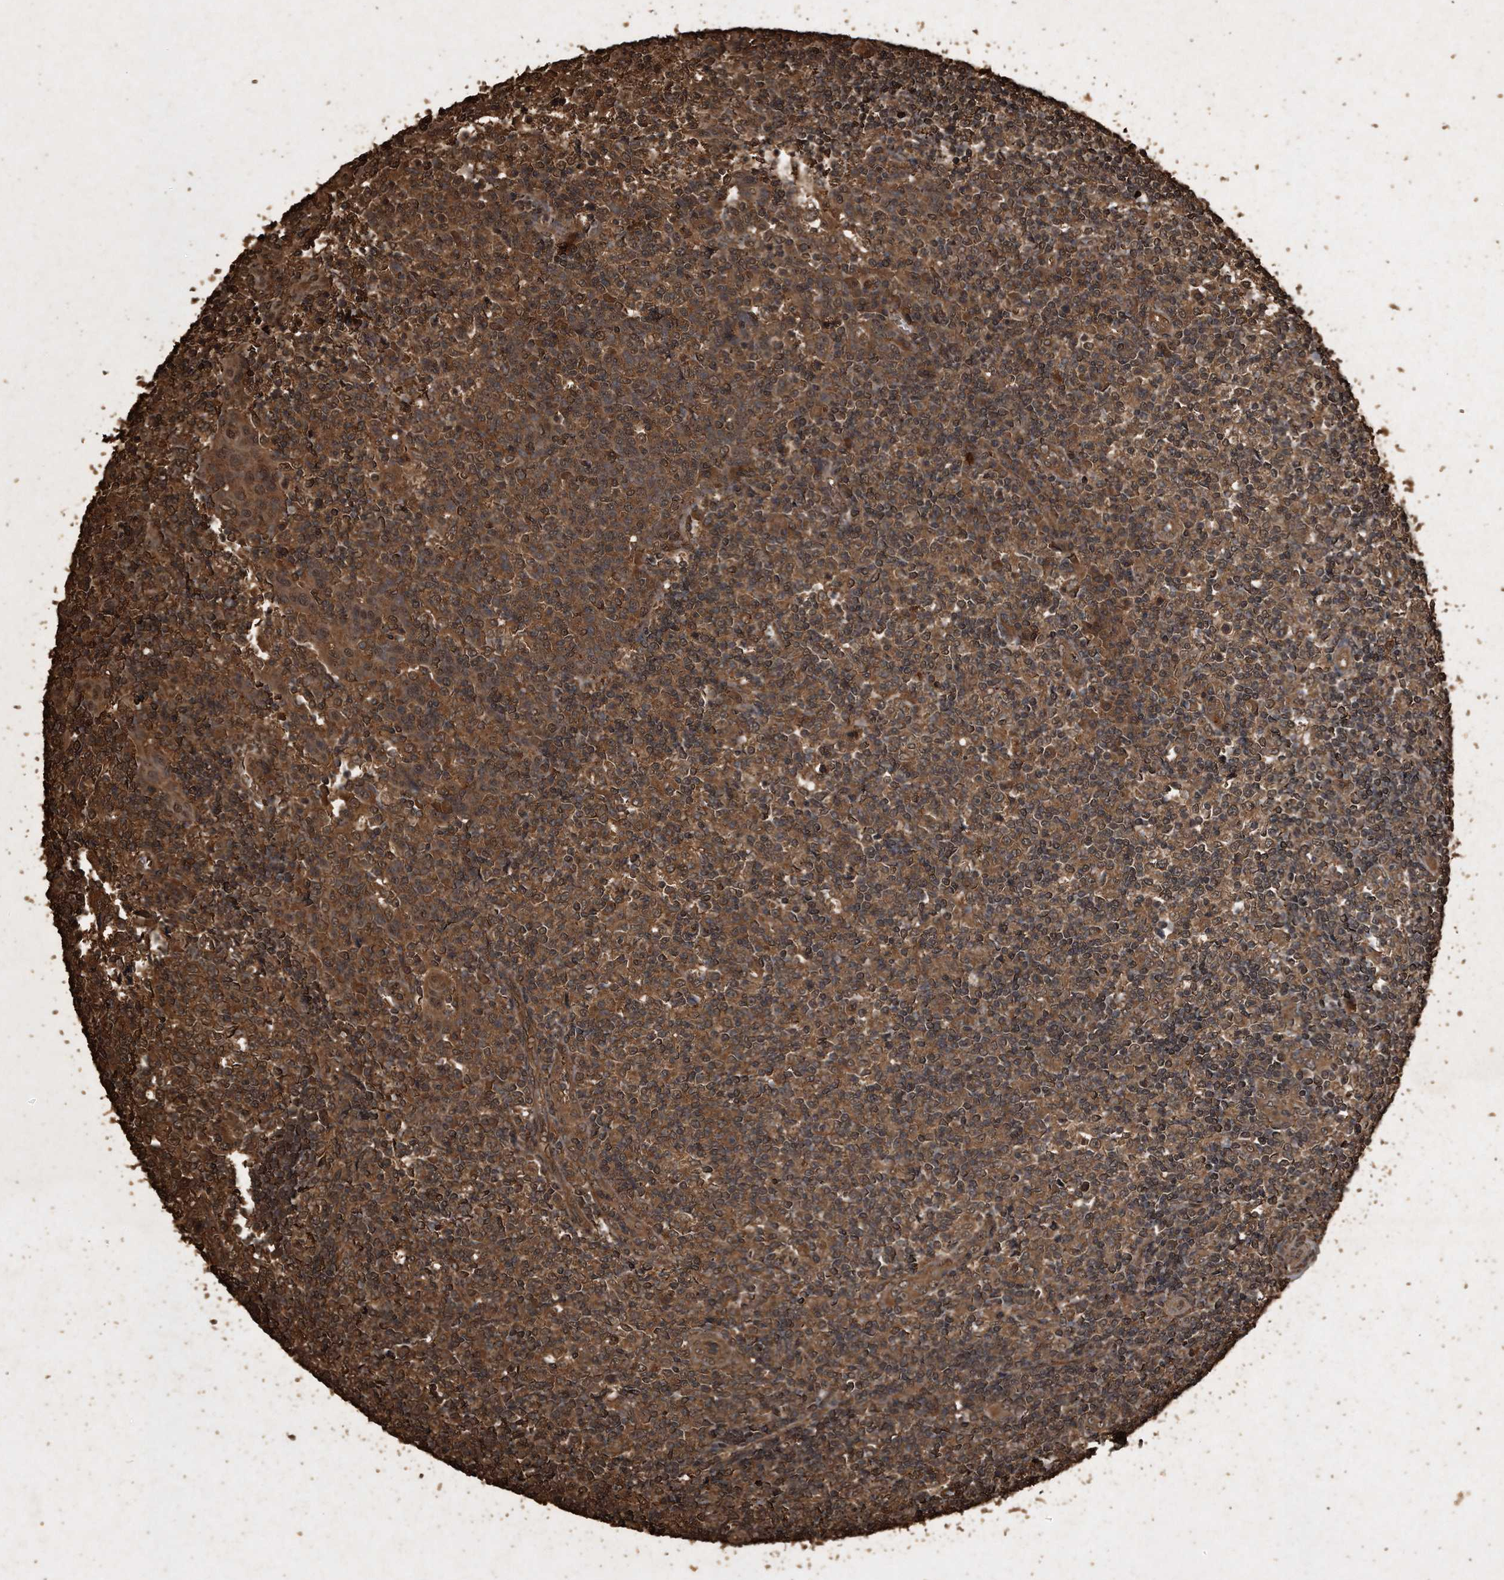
{"staining": {"intensity": "moderate", "quantity": ">75%", "location": "cytoplasmic/membranous,nuclear"}, "tissue": "tonsil", "cell_type": "Germinal center cells", "image_type": "normal", "snomed": [{"axis": "morphology", "description": "Normal tissue, NOS"}, {"axis": "topography", "description": "Tonsil"}], "caption": "Germinal center cells exhibit medium levels of moderate cytoplasmic/membranous,nuclear positivity in about >75% of cells in unremarkable tonsil. (Brightfield microscopy of DAB IHC at high magnification).", "gene": "CFLAR", "patient": {"sex": "female", "age": 19}}